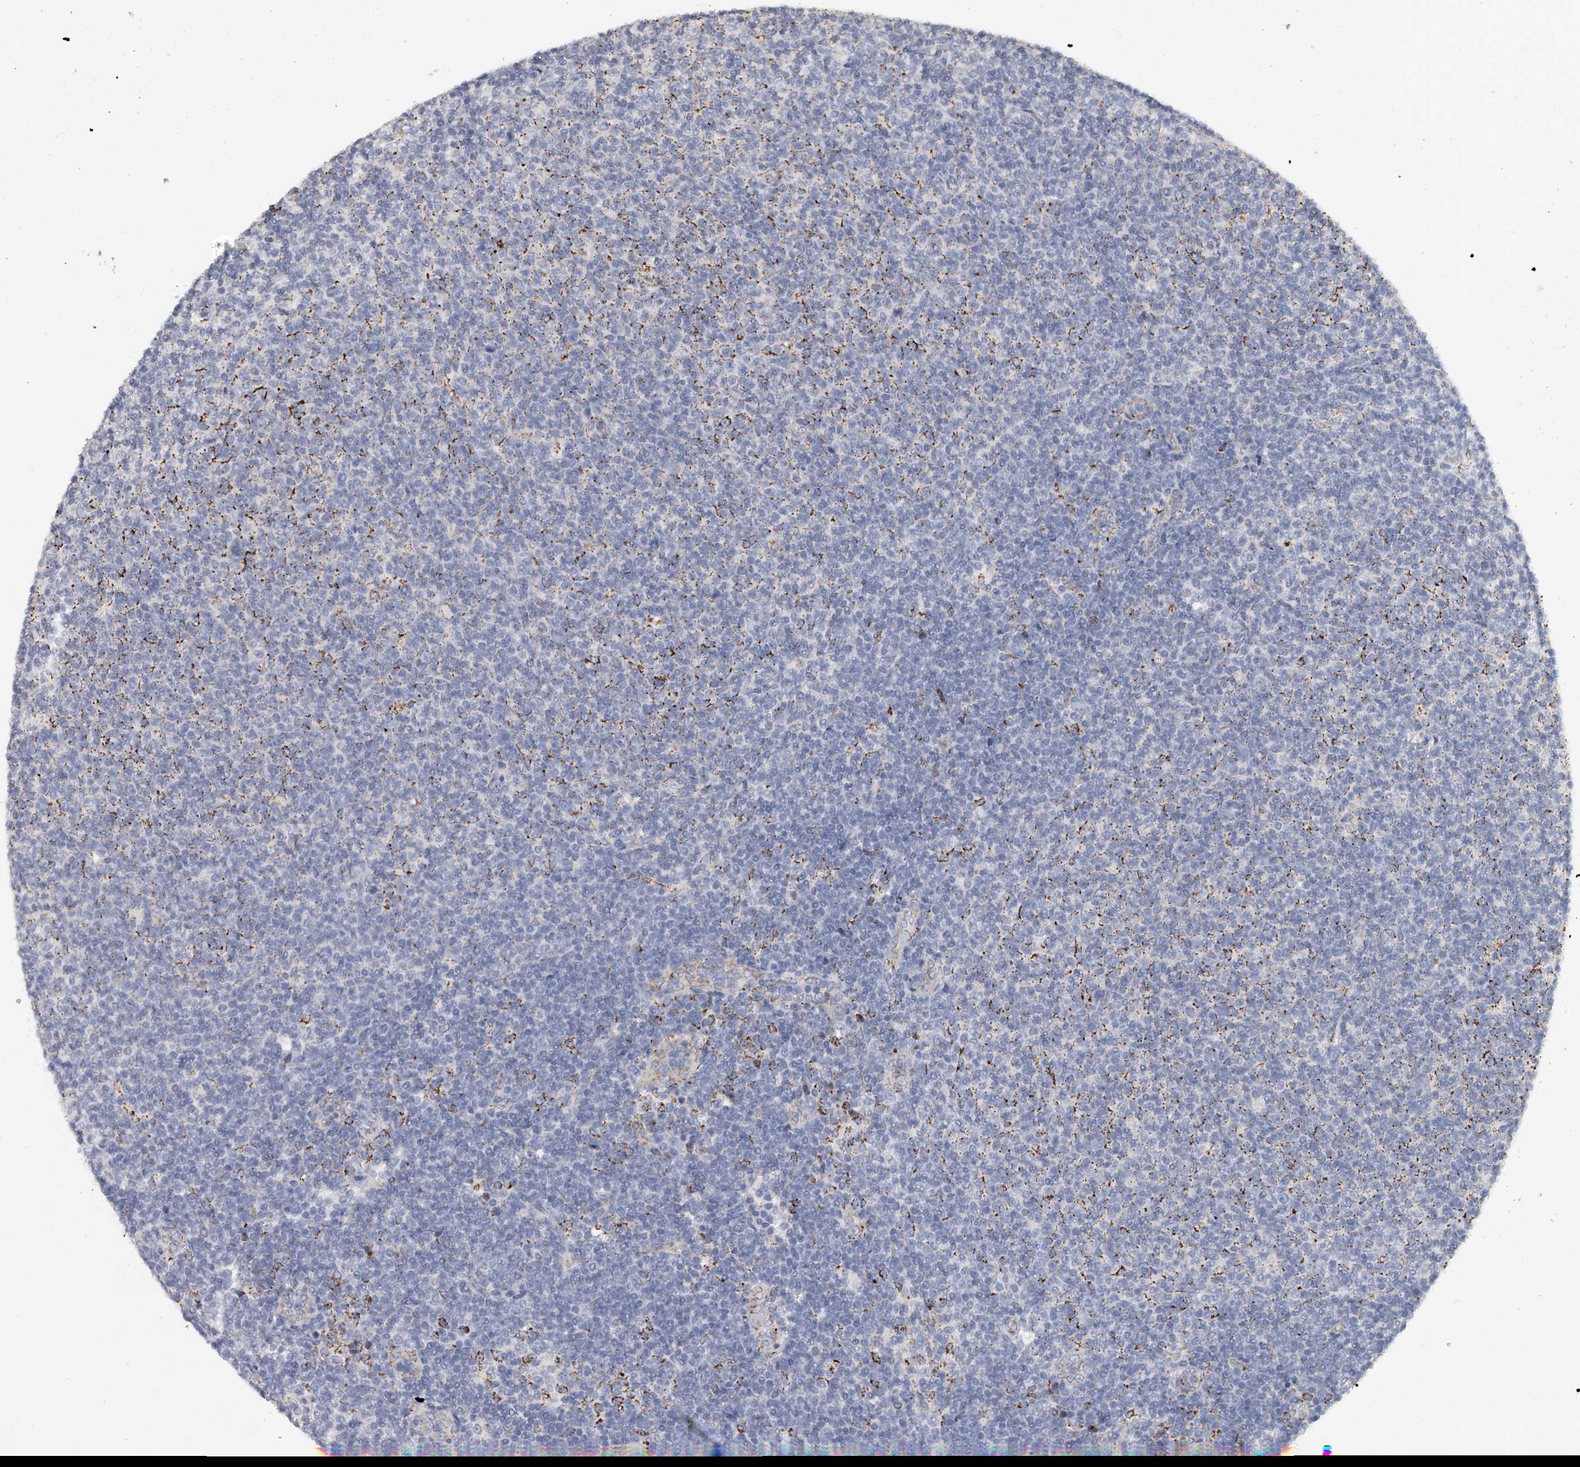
{"staining": {"intensity": "negative", "quantity": "none", "location": "none"}, "tissue": "lymphoma", "cell_type": "Tumor cells", "image_type": "cancer", "snomed": [{"axis": "morphology", "description": "Malignant lymphoma, non-Hodgkin's type, Low grade"}, {"axis": "topography", "description": "Lymph node"}], "caption": "DAB (3,3'-diaminobenzidine) immunohistochemical staining of human lymphoma displays no significant expression in tumor cells.", "gene": "KLHL7", "patient": {"sex": "male", "age": 66}}